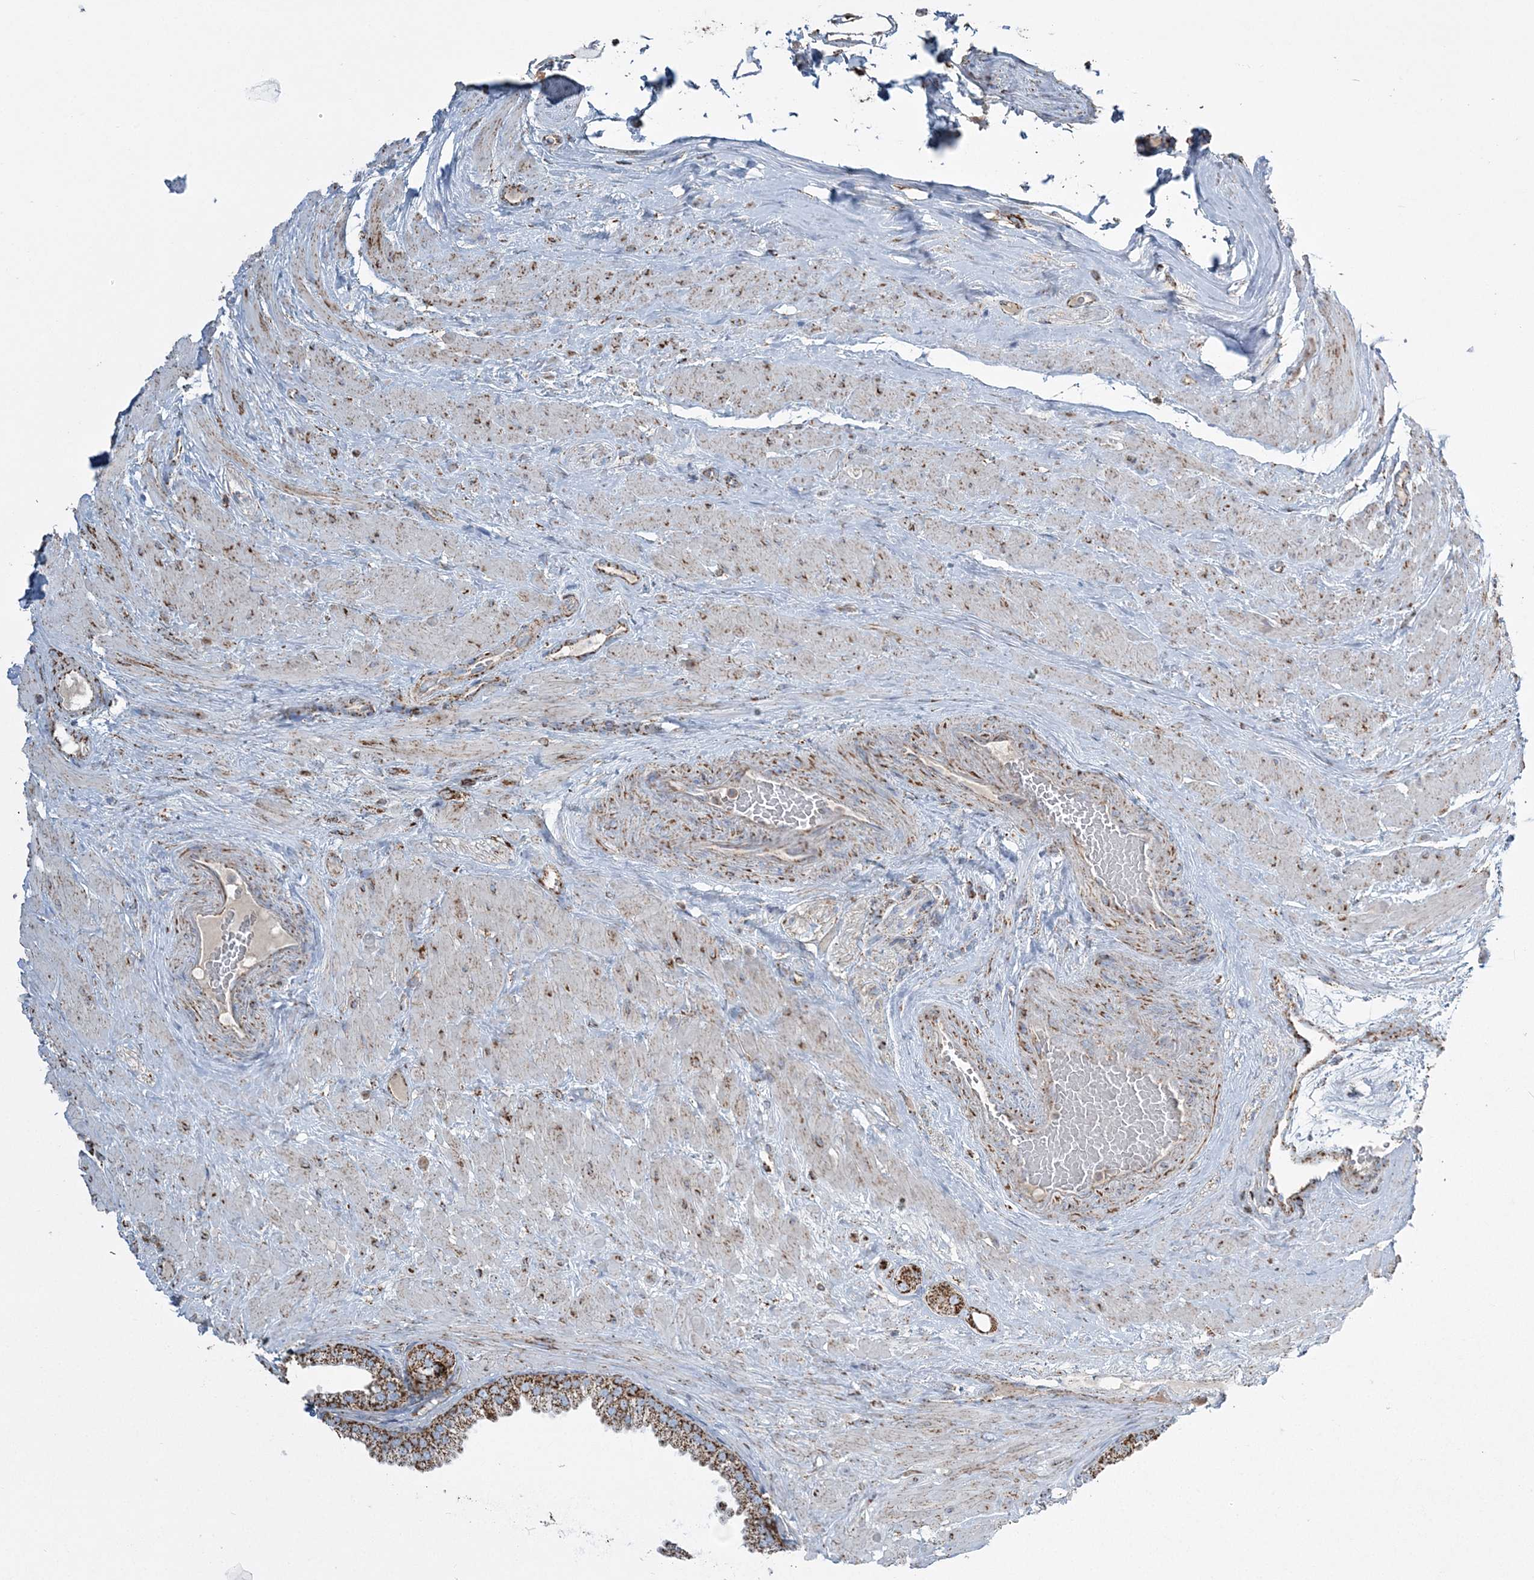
{"staining": {"intensity": "strong", "quantity": ">75%", "location": "cytoplasmic/membranous"}, "tissue": "prostate cancer", "cell_type": "Tumor cells", "image_type": "cancer", "snomed": [{"axis": "morphology", "description": "Adenocarcinoma, Low grade"}, {"axis": "topography", "description": "Prostate"}], "caption": "There is high levels of strong cytoplasmic/membranous staining in tumor cells of prostate cancer, as demonstrated by immunohistochemical staining (brown color).", "gene": "RAB11FIP3", "patient": {"sex": "male", "age": 63}}